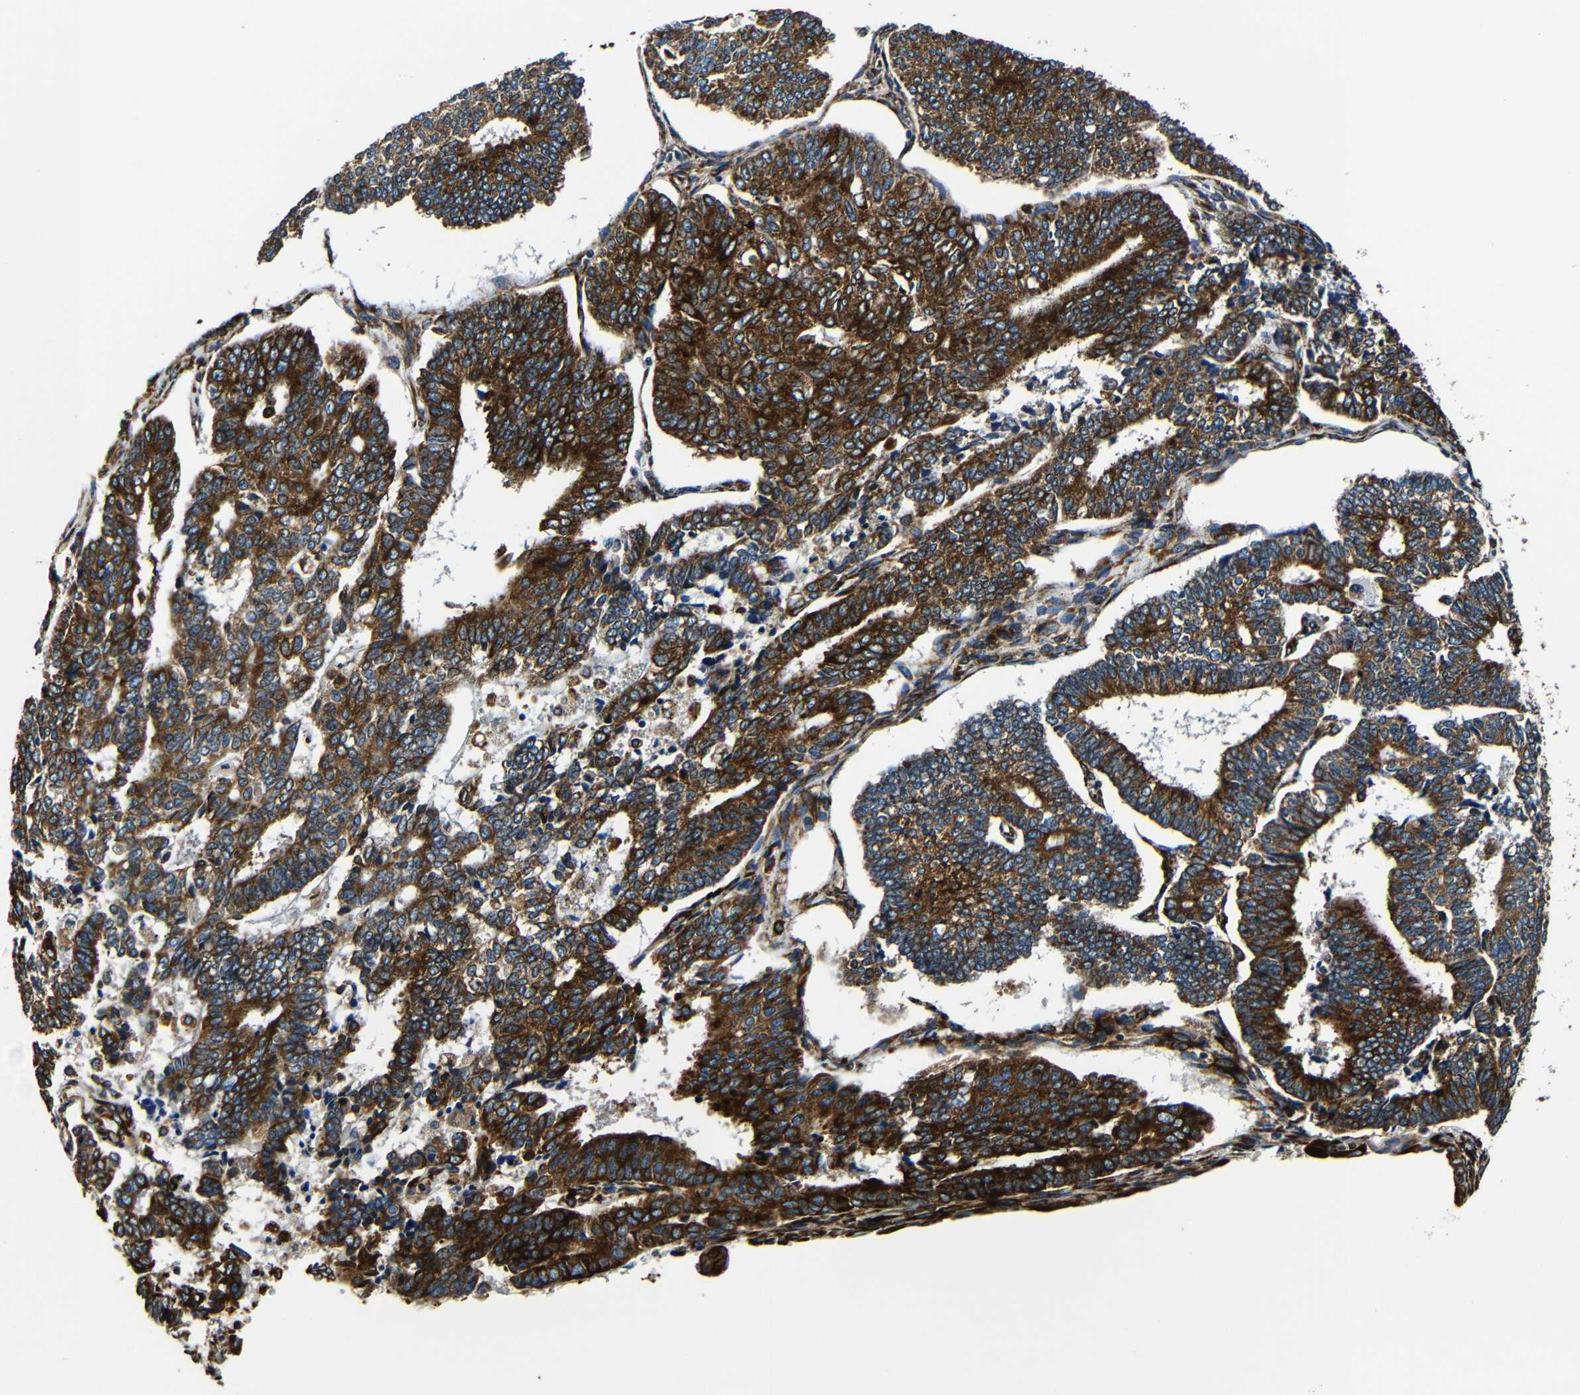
{"staining": {"intensity": "strong", "quantity": ">75%", "location": "cytoplasmic/membranous"}, "tissue": "endometrial cancer", "cell_type": "Tumor cells", "image_type": "cancer", "snomed": [{"axis": "morphology", "description": "Adenocarcinoma, NOS"}, {"axis": "topography", "description": "Endometrium"}], "caption": "Immunohistochemistry (IHC) (DAB (3,3'-diaminobenzidine)) staining of endometrial adenocarcinoma shows strong cytoplasmic/membranous protein positivity in about >75% of tumor cells.", "gene": "RRBP1", "patient": {"sex": "female", "age": 70}}